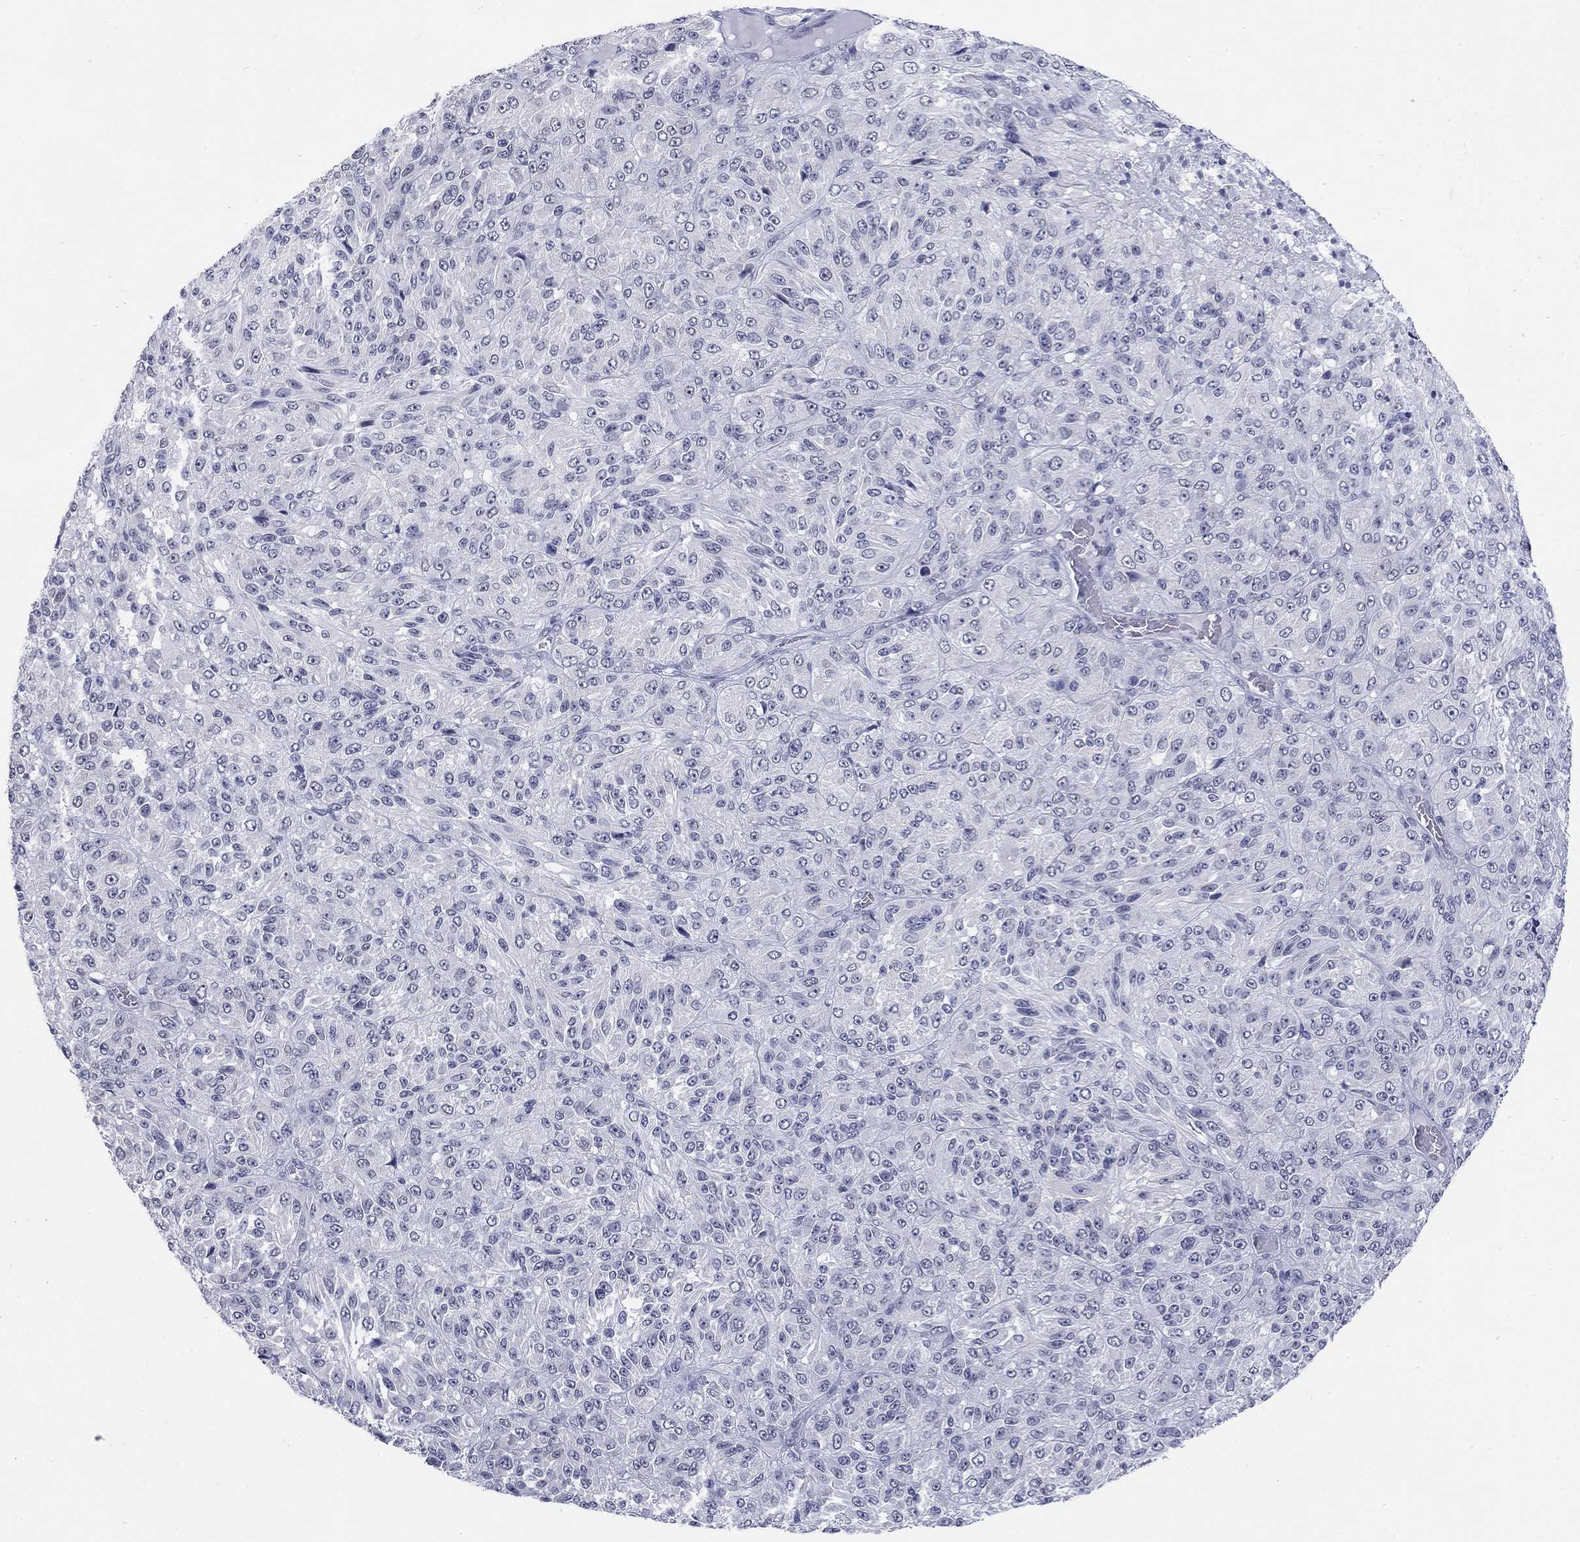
{"staining": {"intensity": "negative", "quantity": "none", "location": "none"}, "tissue": "melanoma", "cell_type": "Tumor cells", "image_type": "cancer", "snomed": [{"axis": "morphology", "description": "Malignant melanoma, Metastatic site"}, {"axis": "topography", "description": "Brain"}], "caption": "DAB immunohistochemical staining of malignant melanoma (metastatic site) exhibits no significant positivity in tumor cells. Nuclei are stained in blue.", "gene": "ECEL1", "patient": {"sex": "female", "age": 56}}